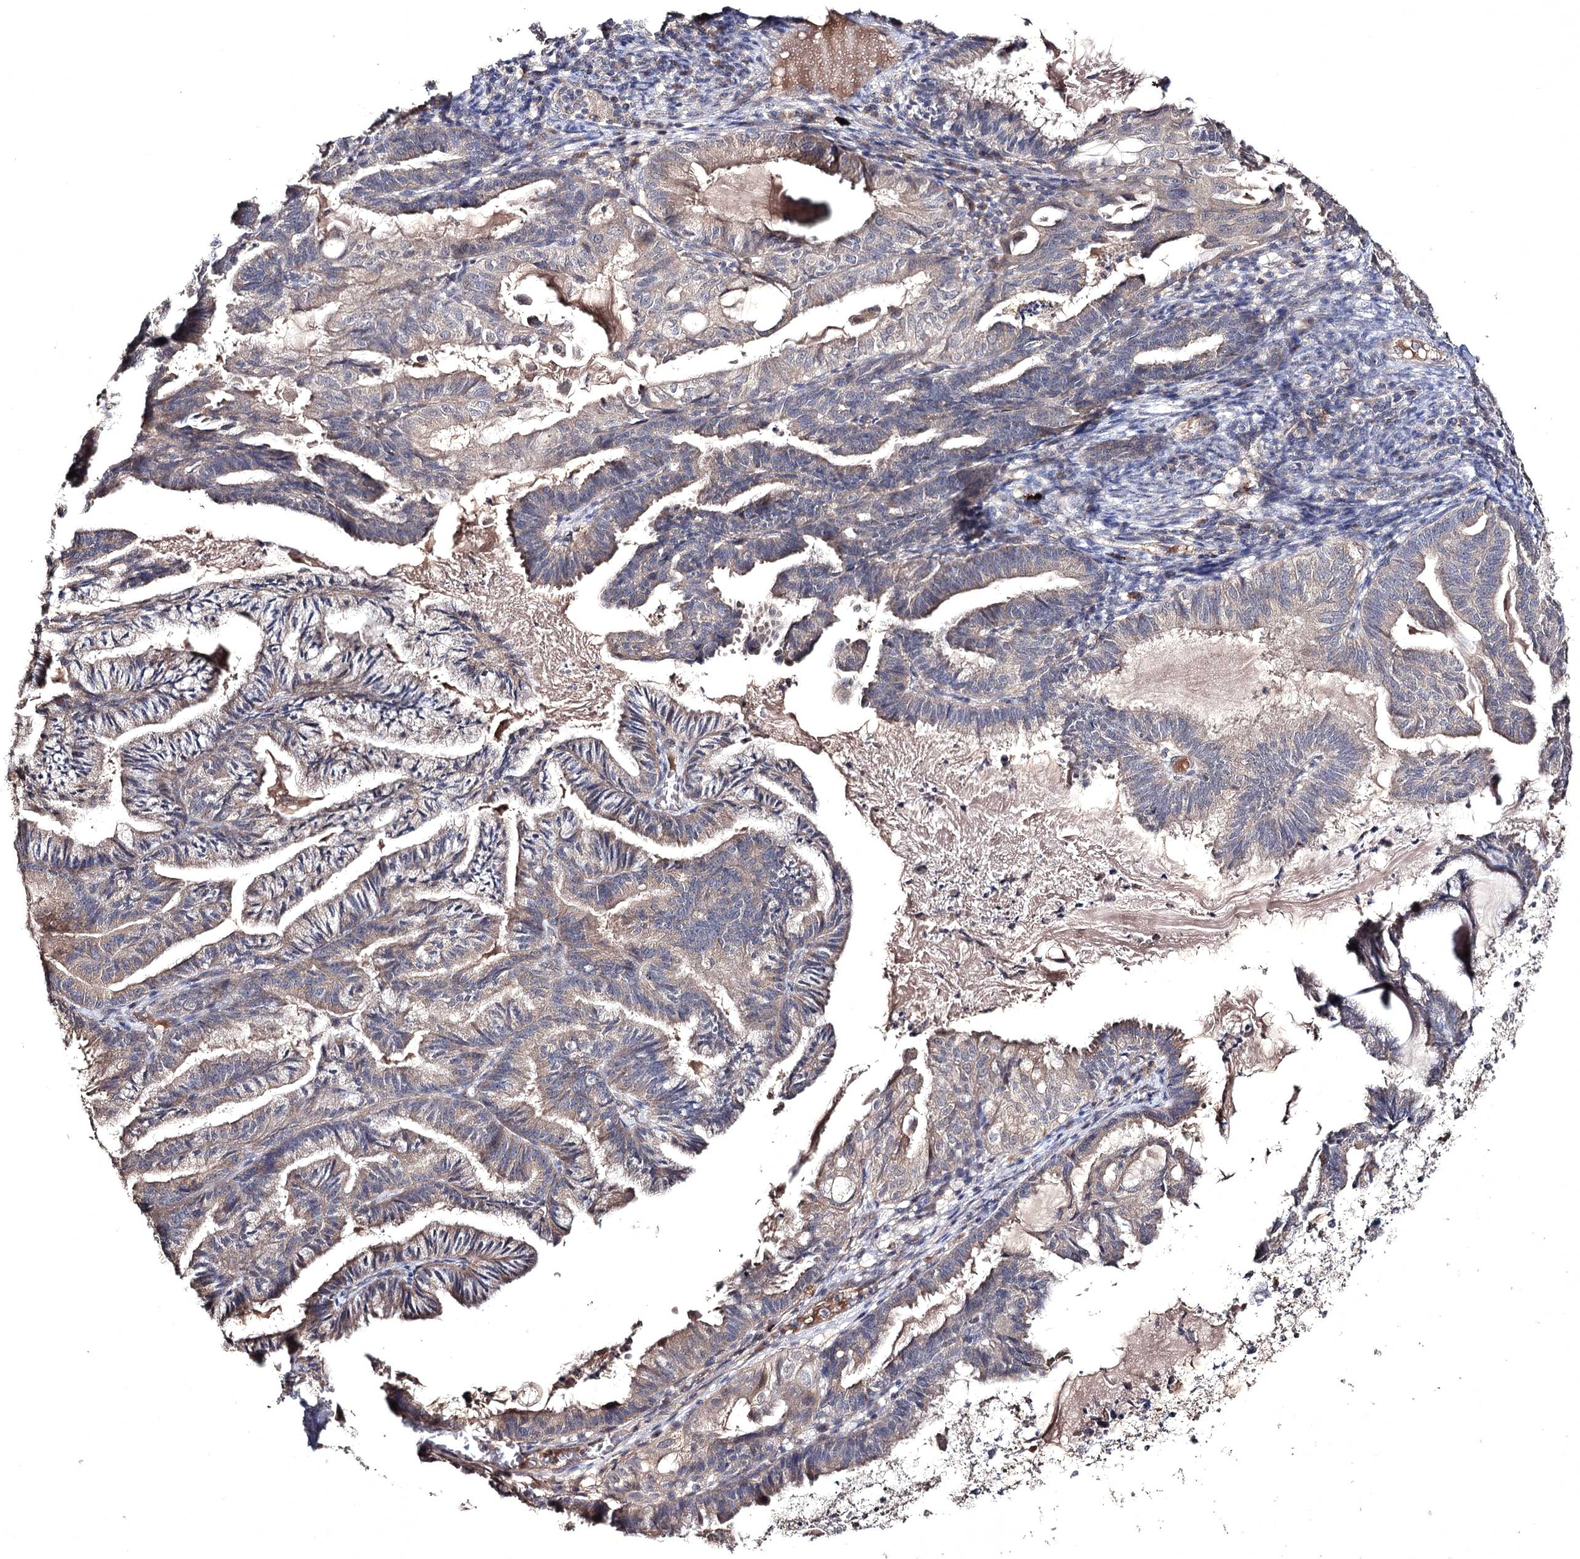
{"staining": {"intensity": "weak", "quantity": "25%-75%", "location": "cytoplasmic/membranous"}, "tissue": "endometrial cancer", "cell_type": "Tumor cells", "image_type": "cancer", "snomed": [{"axis": "morphology", "description": "Adenocarcinoma, NOS"}, {"axis": "topography", "description": "Endometrium"}], "caption": "The photomicrograph reveals staining of endometrial cancer (adenocarcinoma), revealing weak cytoplasmic/membranous protein staining (brown color) within tumor cells.", "gene": "SEMA4G", "patient": {"sex": "female", "age": 86}}